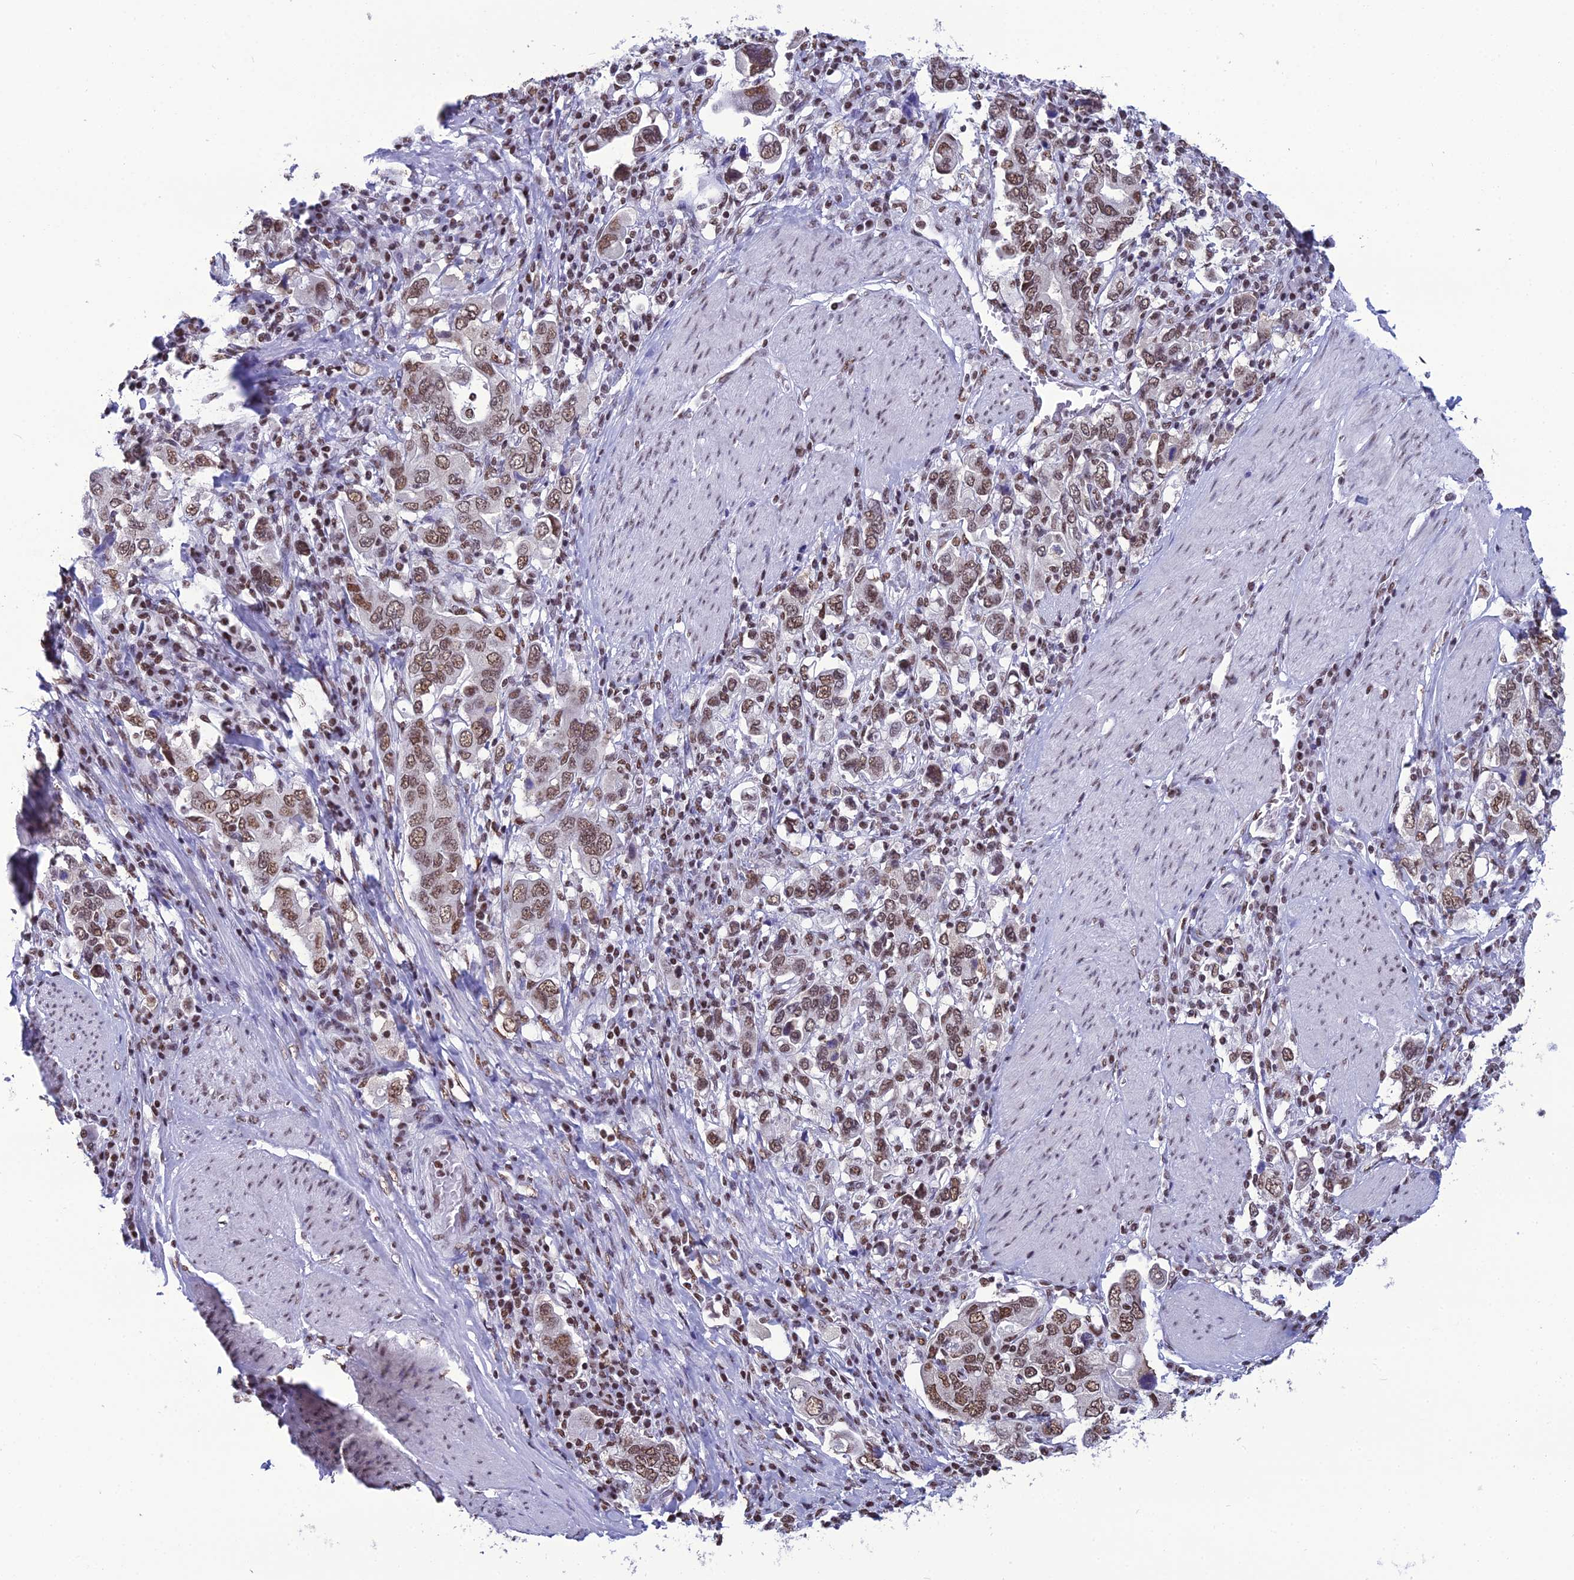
{"staining": {"intensity": "moderate", "quantity": ">75%", "location": "nuclear"}, "tissue": "stomach cancer", "cell_type": "Tumor cells", "image_type": "cancer", "snomed": [{"axis": "morphology", "description": "Adenocarcinoma, NOS"}, {"axis": "topography", "description": "Stomach, upper"}], "caption": "About >75% of tumor cells in human stomach cancer (adenocarcinoma) display moderate nuclear protein expression as visualized by brown immunohistochemical staining.", "gene": "PRAMEF12", "patient": {"sex": "male", "age": 62}}